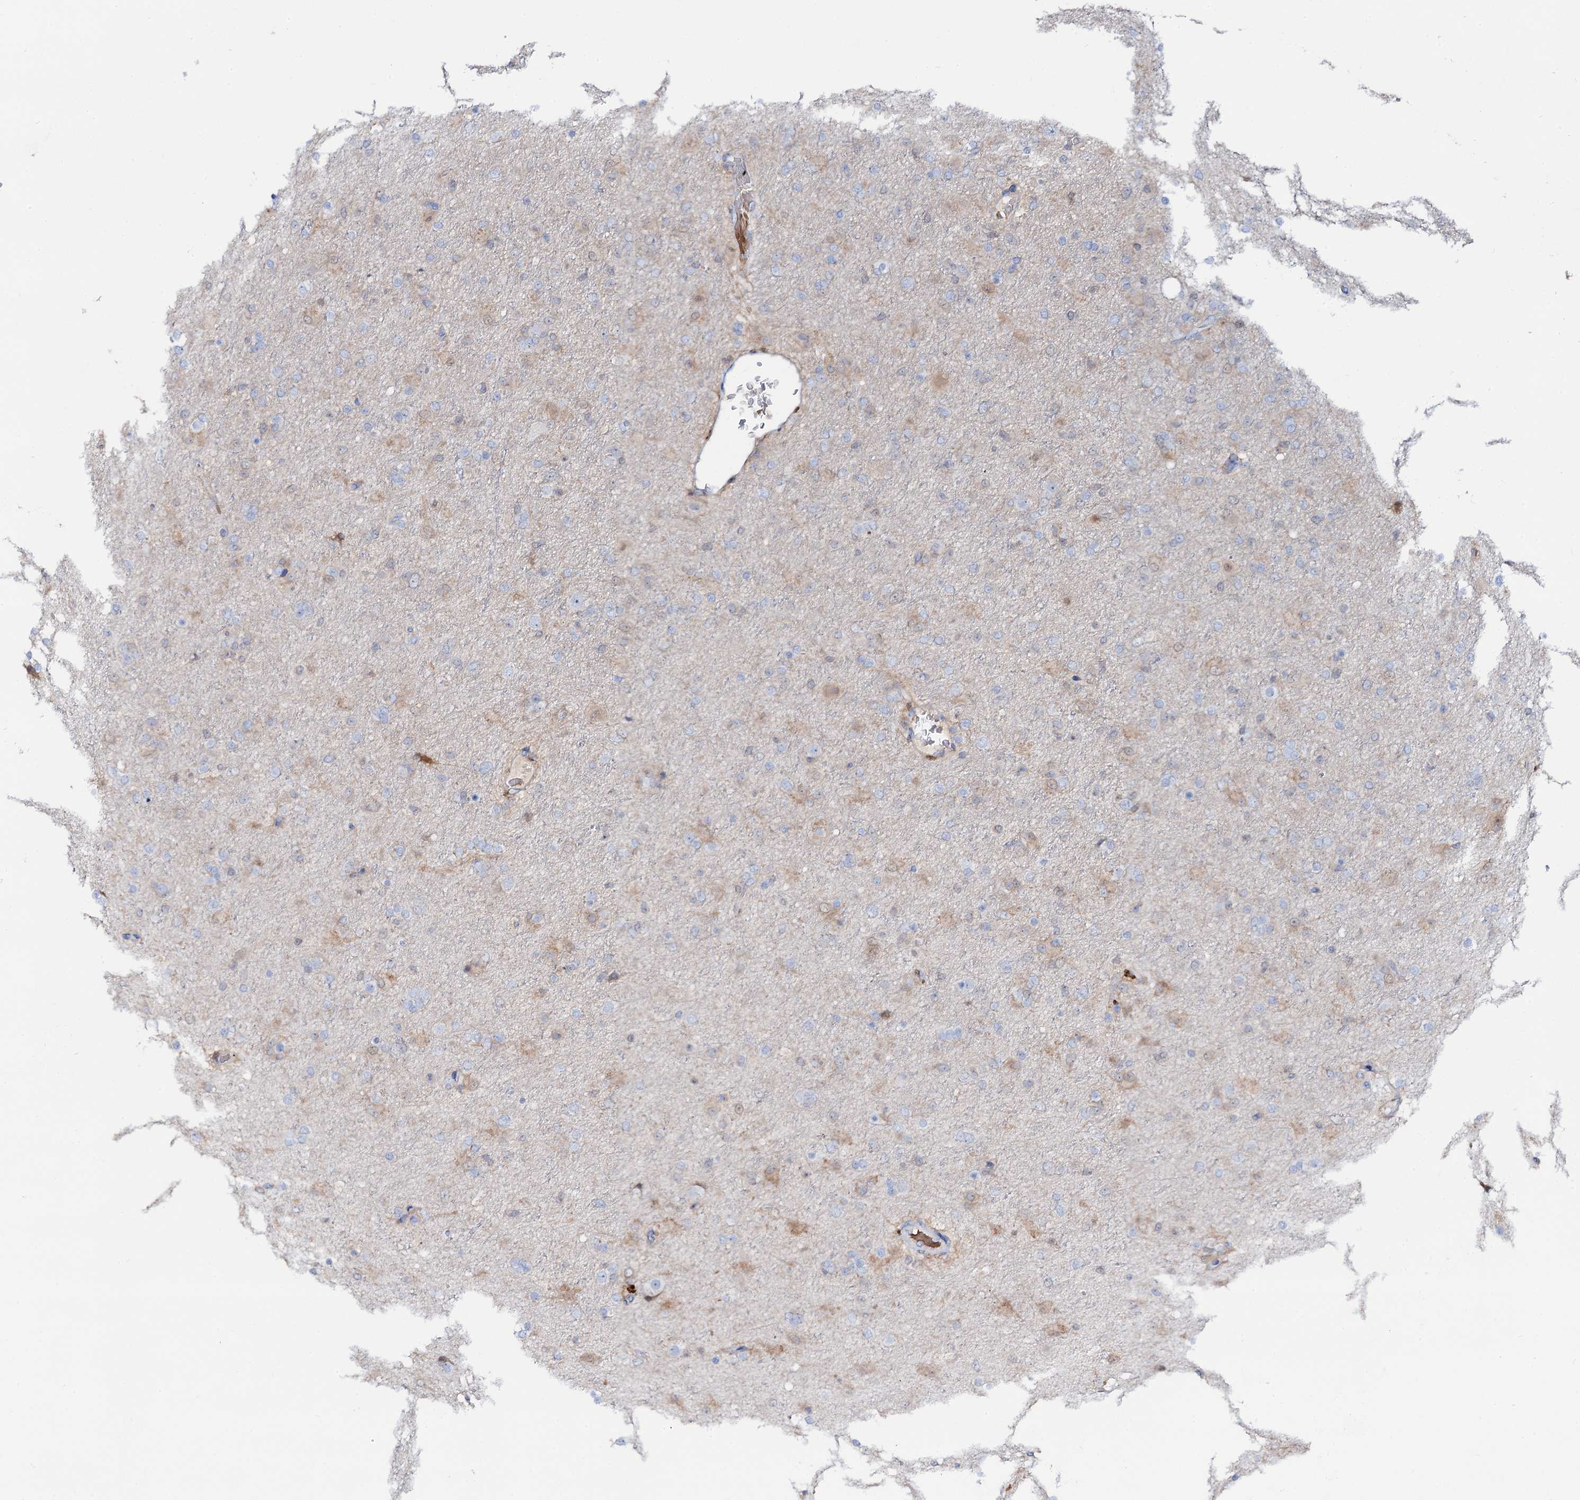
{"staining": {"intensity": "negative", "quantity": "none", "location": "none"}, "tissue": "glioma", "cell_type": "Tumor cells", "image_type": "cancer", "snomed": [{"axis": "morphology", "description": "Glioma, malignant, Low grade"}, {"axis": "topography", "description": "Brain"}], "caption": "The IHC image has no significant expression in tumor cells of glioma tissue.", "gene": "FAH", "patient": {"sex": "male", "age": 65}}